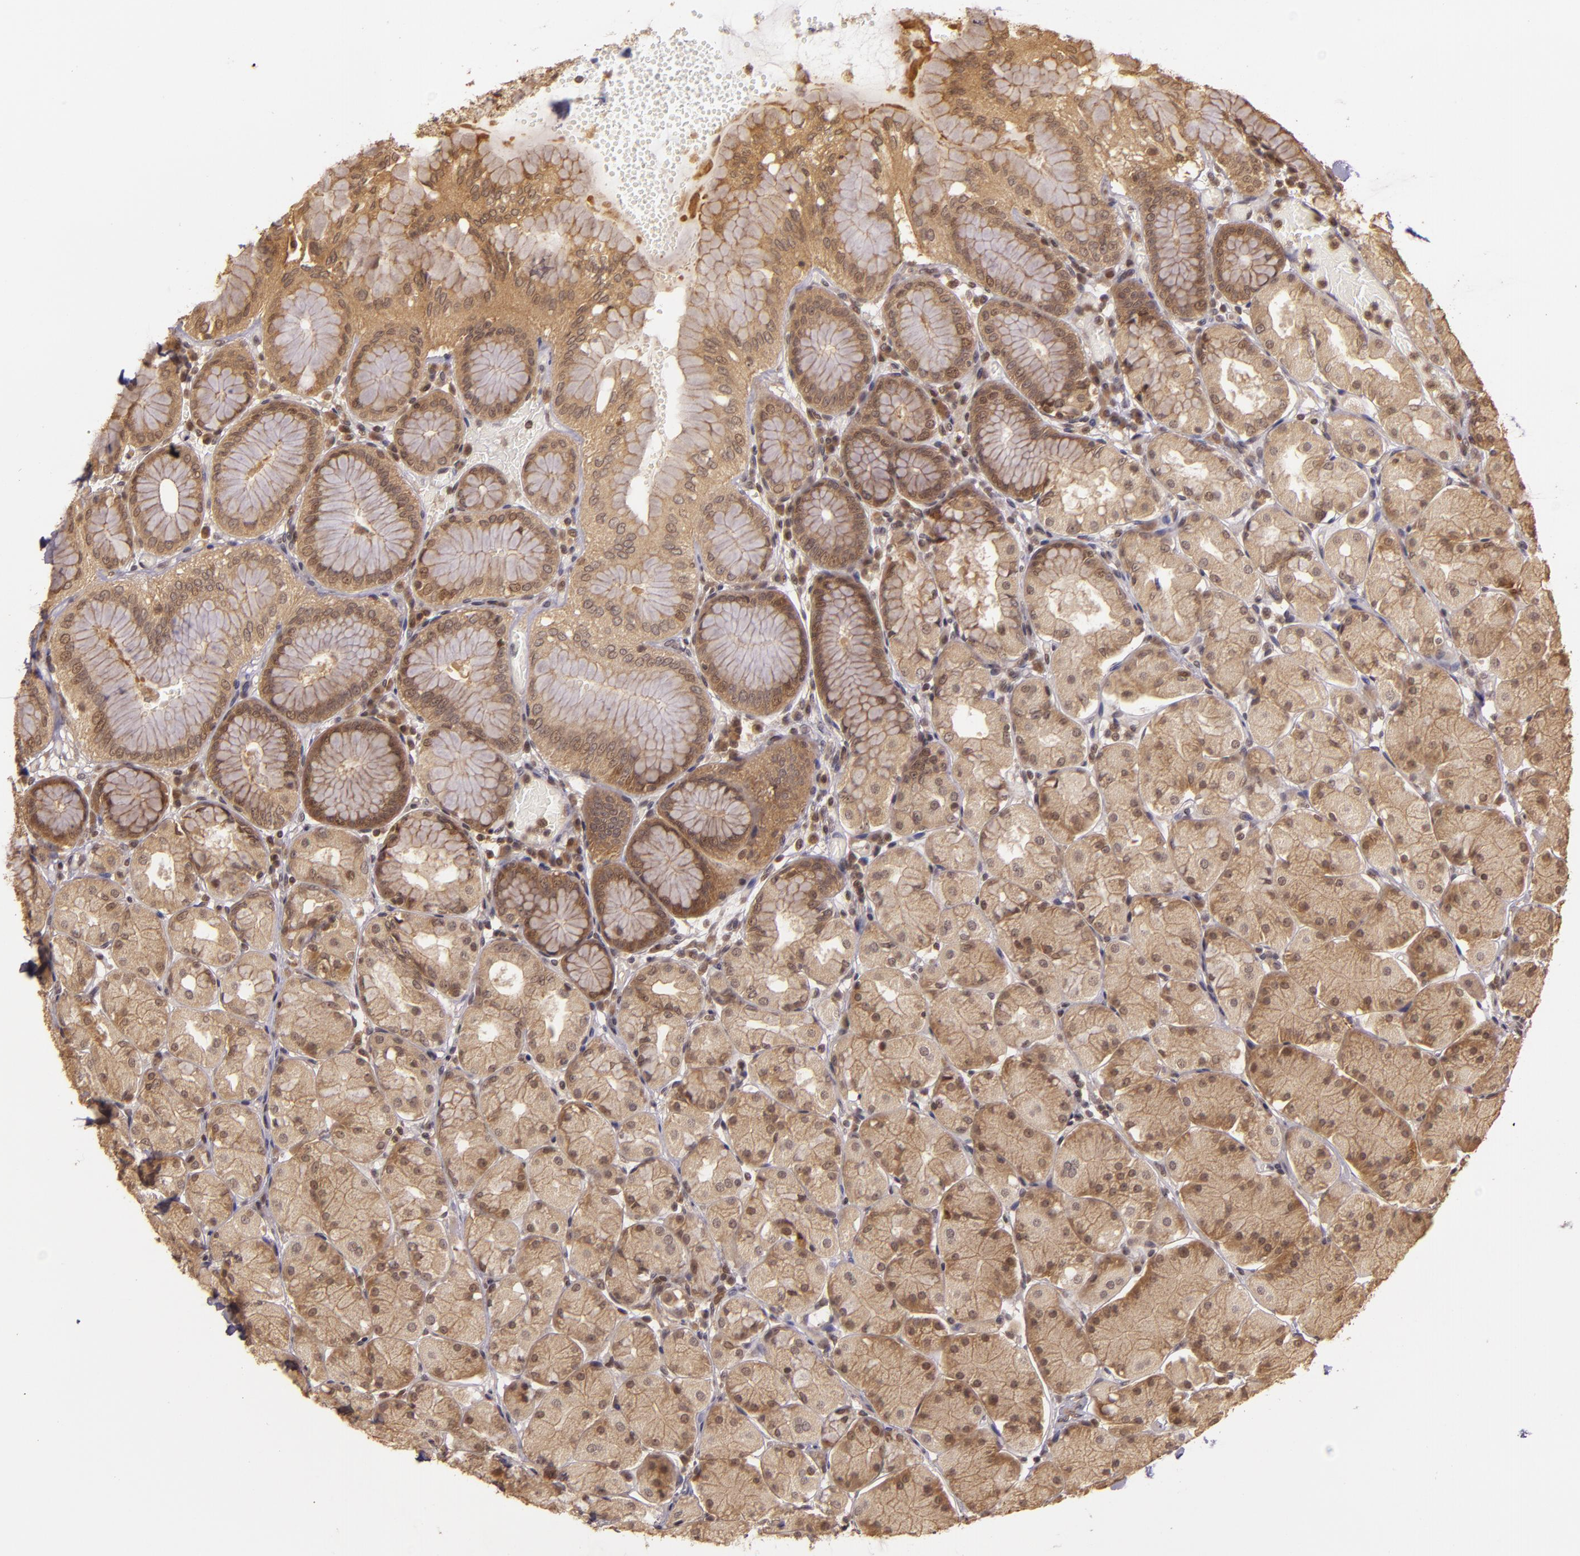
{"staining": {"intensity": "moderate", "quantity": "25%-75%", "location": "cytoplasmic/membranous"}, "tissue": "stomach", "cell_type": "Glandular cells", "image_type": "normal", "snomed": [{"axis": "morphology", "description": "Normal tissue, NOS"}, {"axis": "topography", "description": "Stomach, upper"}, {"axis": "topography", "description": "Stomach"}], "caption": "Protein staining exhibits moderate cytoplasmic/membranous positivity in approximately 25%-75% of glandular cells in normal stomach. (DAB (3,3'-diaminobenzidine) = brown stain, brightfield microscopy at high magnification).", "gene": "TXNRD2", "patient": {"sex": "male", "age": 76}}